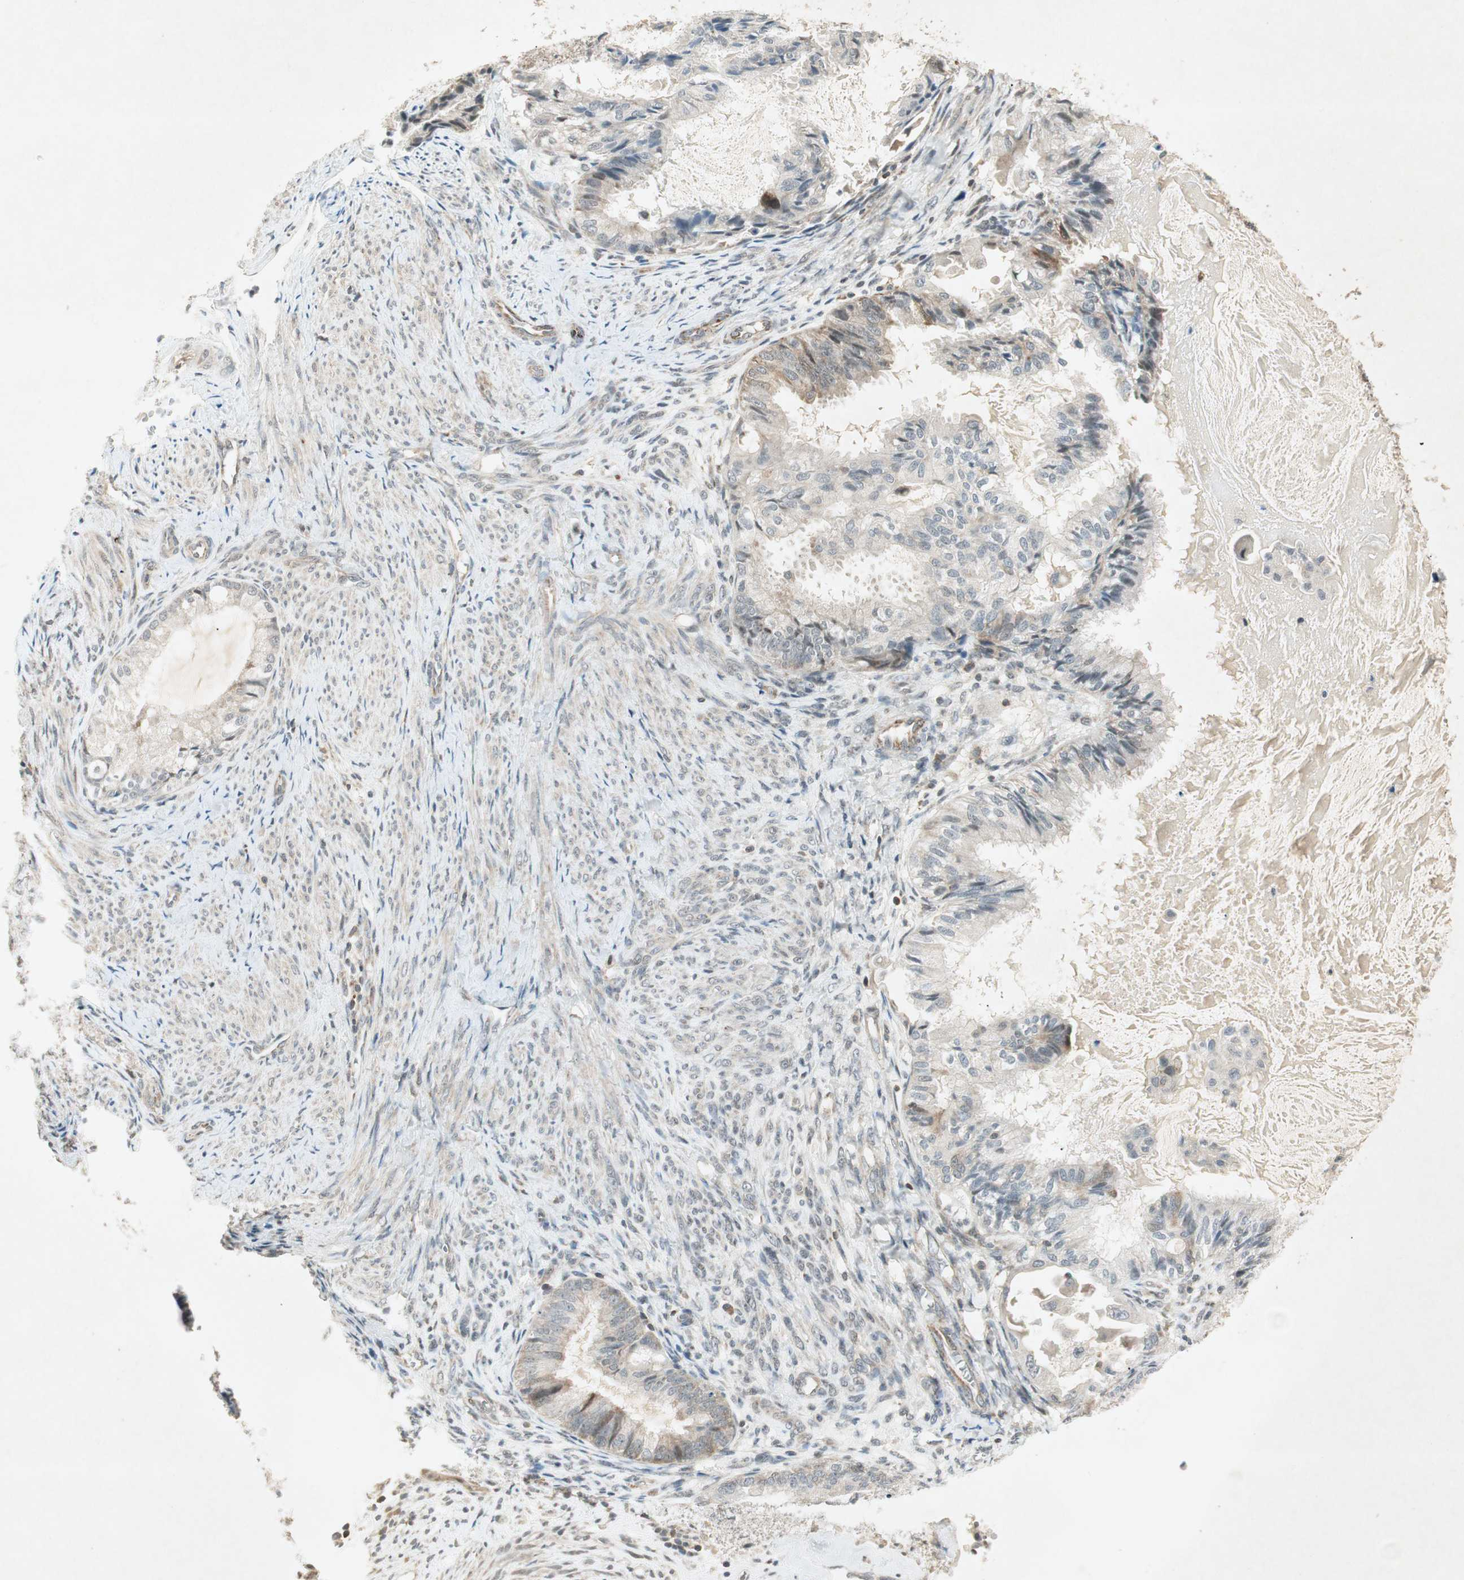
{"staining": {"intensity": "weak", "quantity": "25%-75%", "location": "cytoplasmic/membranous"}, "tissue": "cervical cancer", "cell_type": "Tumor cells", "image_type": "cancer", "snomed": [{"axis": "morphology", "description": "Normal tissue, NOS"}, {"axis": "morphology", "description": "Adenocarcinoma, NOS"}, {"axis": "topography", "description": "Cervix"}, {"axis": "topography", "description": "Endometrium"}], "caption": "Protein expression analysis of human cervical adenocarcinoma reveals weak cytoplasmic/membranous expression in approximately 25%-75% of tumor cells. (DAB (3,3'-diaminobenzidine) = brown stain, brightfield microscopy at high magnification).", "gene": "USP2", "patient": {"sex": "female", "age": 86}}